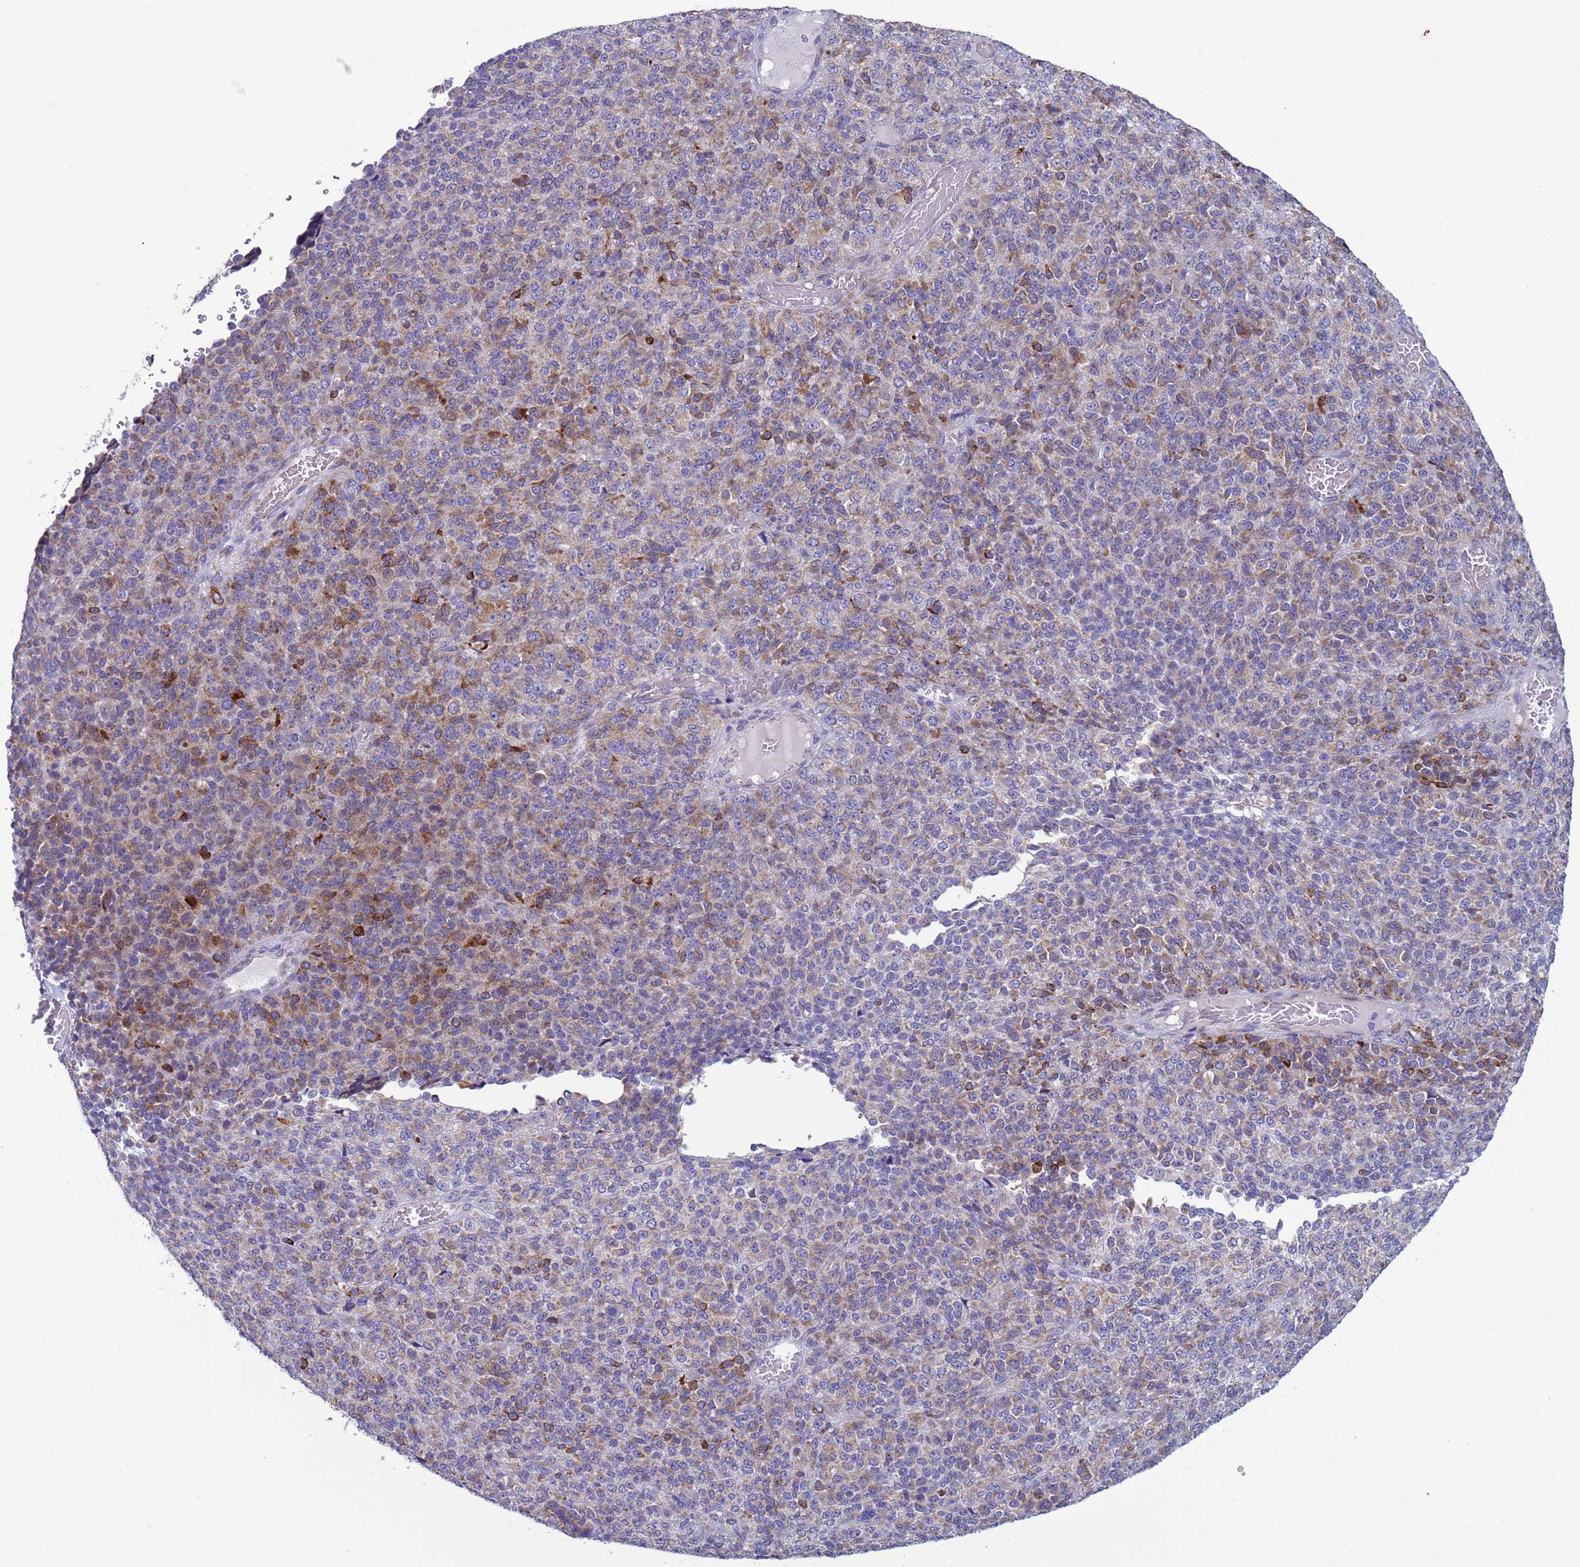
{"staining": {"intensity": "weak", "quantity": "25%-75%", "location": "cytoplasmic/membranous"}, "tissue": "melanoma", "cell_type": "Tumor cells", "image_type": "cancer", "snomed": [{"axis": "morphology", "description": "Malignant melanoma, Metastatic site"}, {"axis": "topography", "description": "Brain"}], "caption": "A brown stain labels weak cytoplasmic/membranous expression of a protein in melanoma tumor cells. (DAB IHC with brightfield microscopy, high magnification).", "gene": "ABHD17B", "patient": {"sex": "female", "age": 56}}